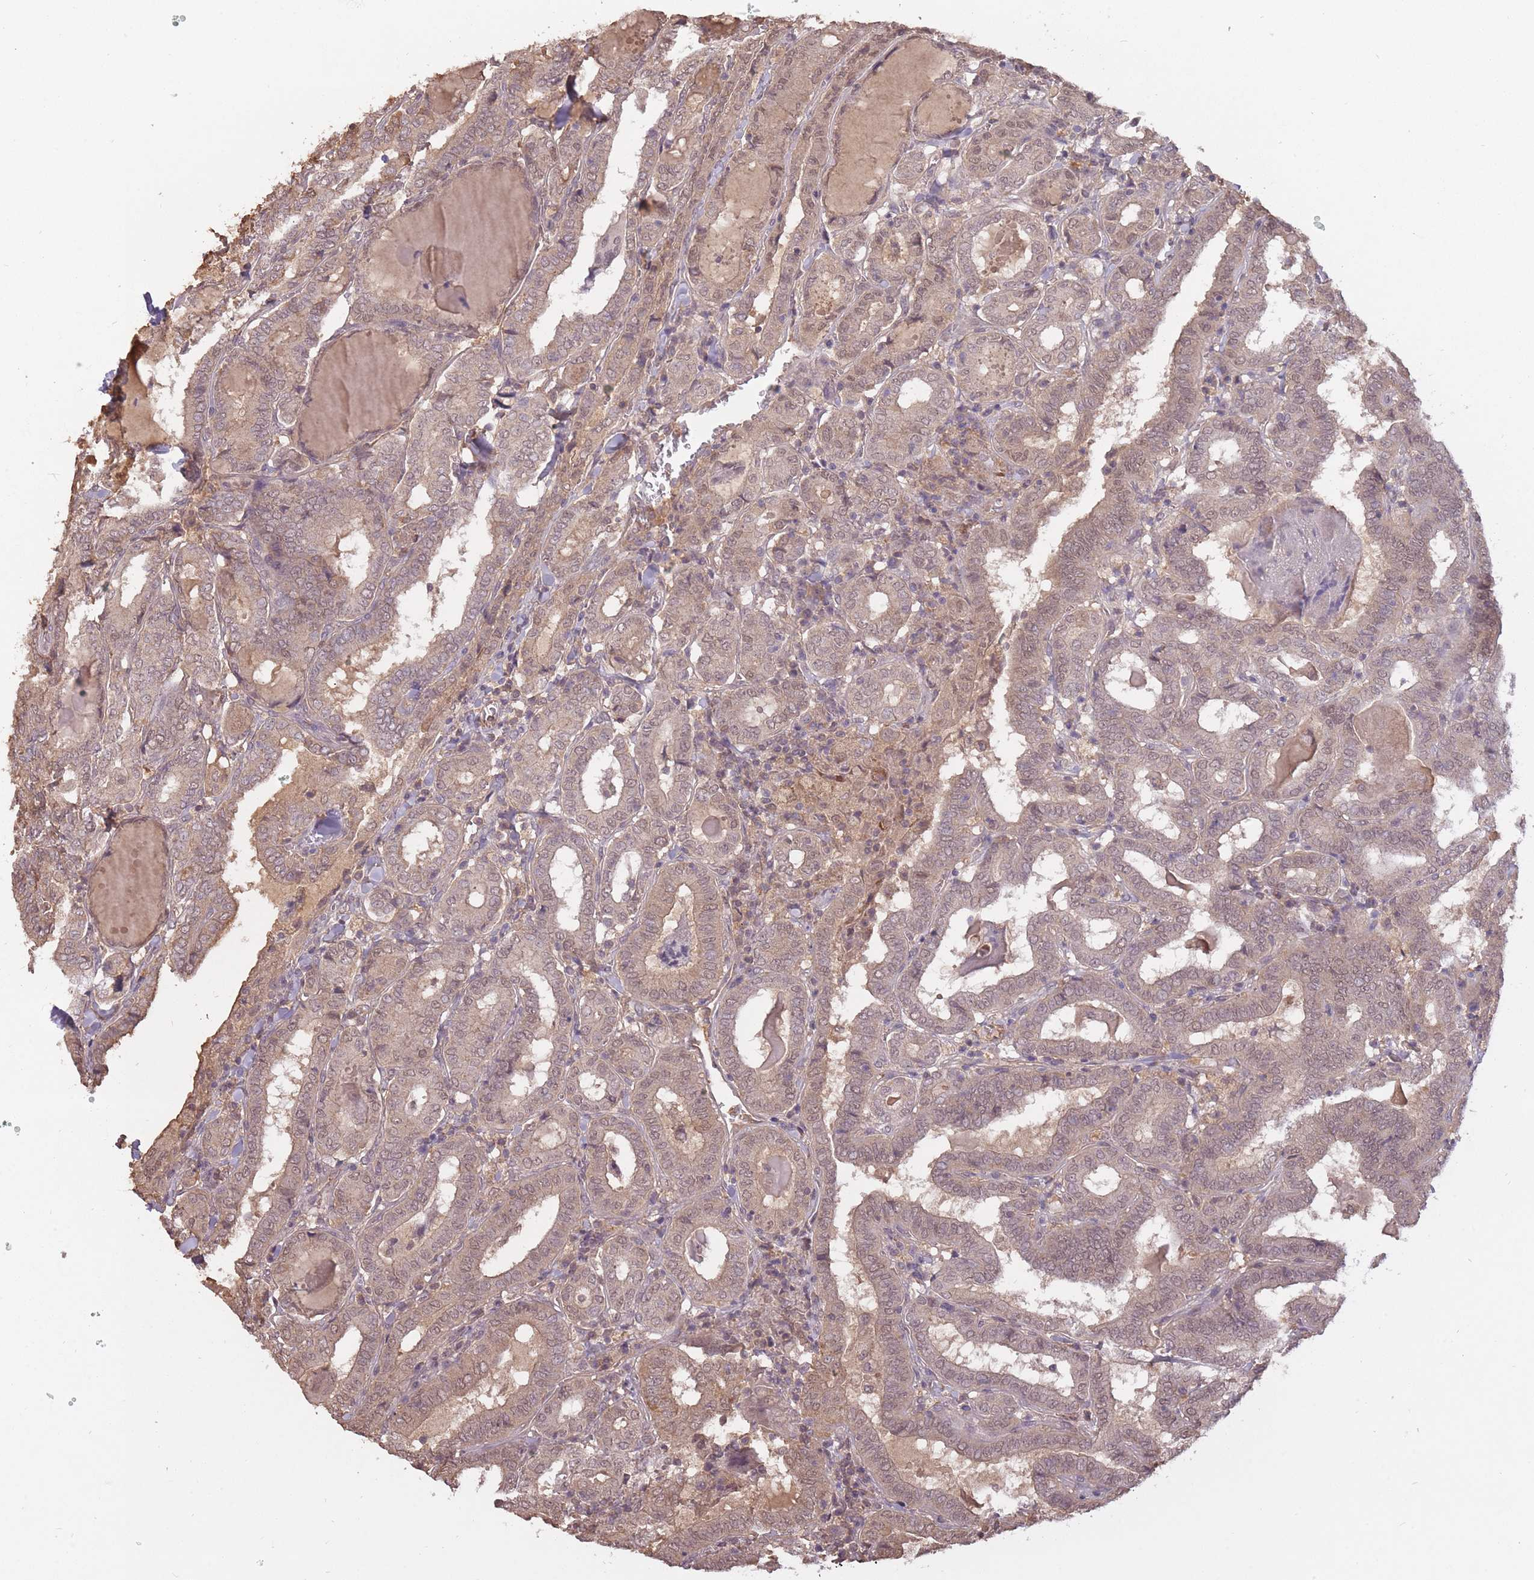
{"staining": {"intensity": "weak", "quantity": ">75%", "location": "cytoplasmic/membranous,nuclear"}, "tissue": "thyroid cancer", "cell_type": "Tumor cells", "image_type": "cancer", "snomed": [{"axis": "morphology", "description": "Papillary adenocarcinoma, NOS"}, {"axis": "topography", "description": "Thyroid gland"}], "caption": "A low amount of weak cytoplasmic/membranous and nuclear staining is appreciated in approximately >75% of tumor cells in thyroid cancer (papillary adenocarcinoma) tissue.", "gene": "LRATD2", "patient": {"sex": "female", "age": 72}}